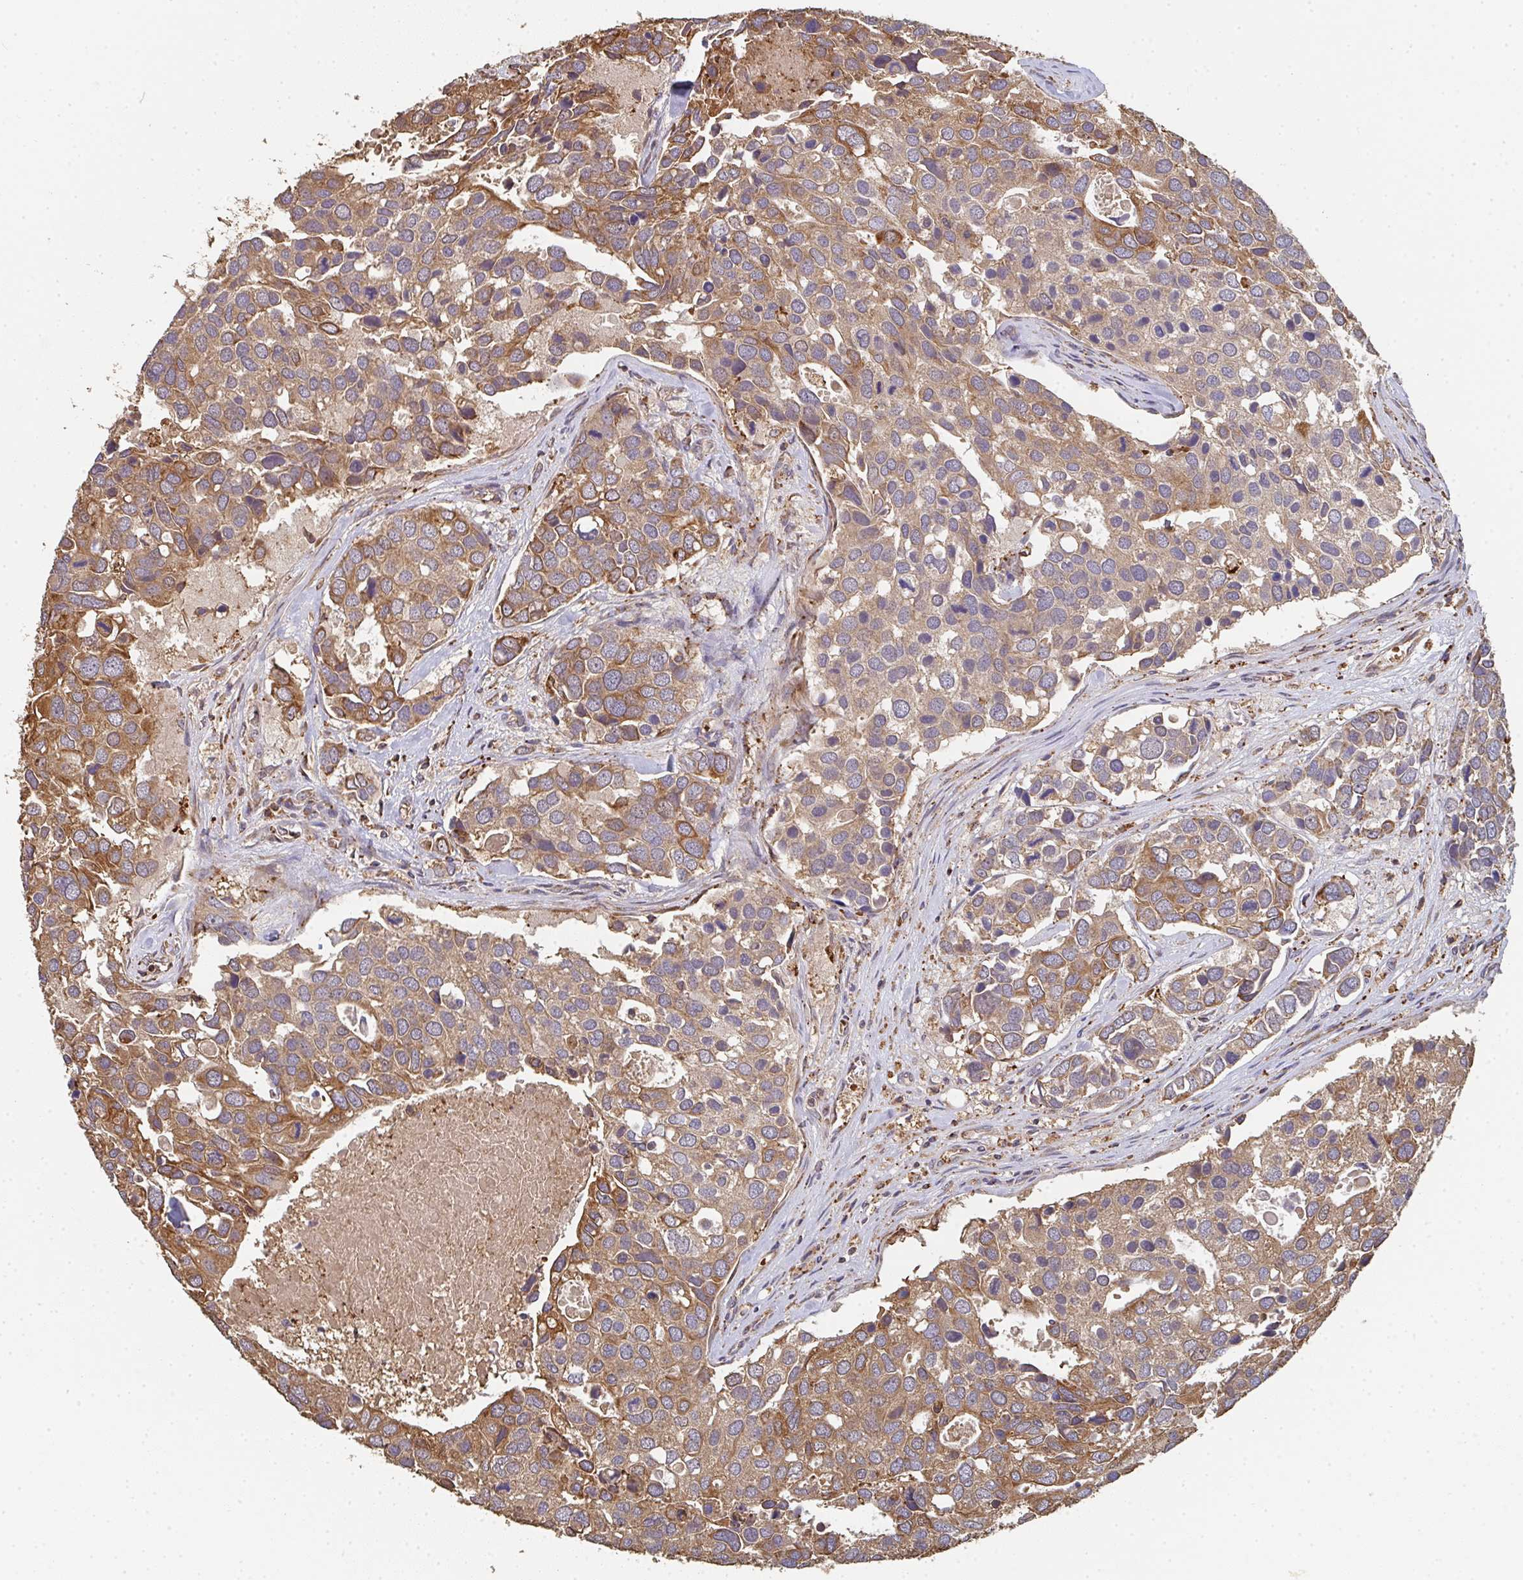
{"staining": {"intensity": "moderate", "quantity": ">75%", "location": "cytoplasmic/membranous"}, "tissue": "breast cancer", "cell_type": "Tumor cells", "image_type": "cancer", "snomed": [{"axis": "morphology", "description": "Duct carcinoma"}, {"axis": "topography", "description": "Breast"}], "caption": "Moderate cytoplasmic/membranous expression for a protein is appreciated in approximately >75% of tumor cells of breast cancer (intraductal carcinoma) using IHC.", "gene": "POLG", "patient": {"sex": "female", "age": 83}}